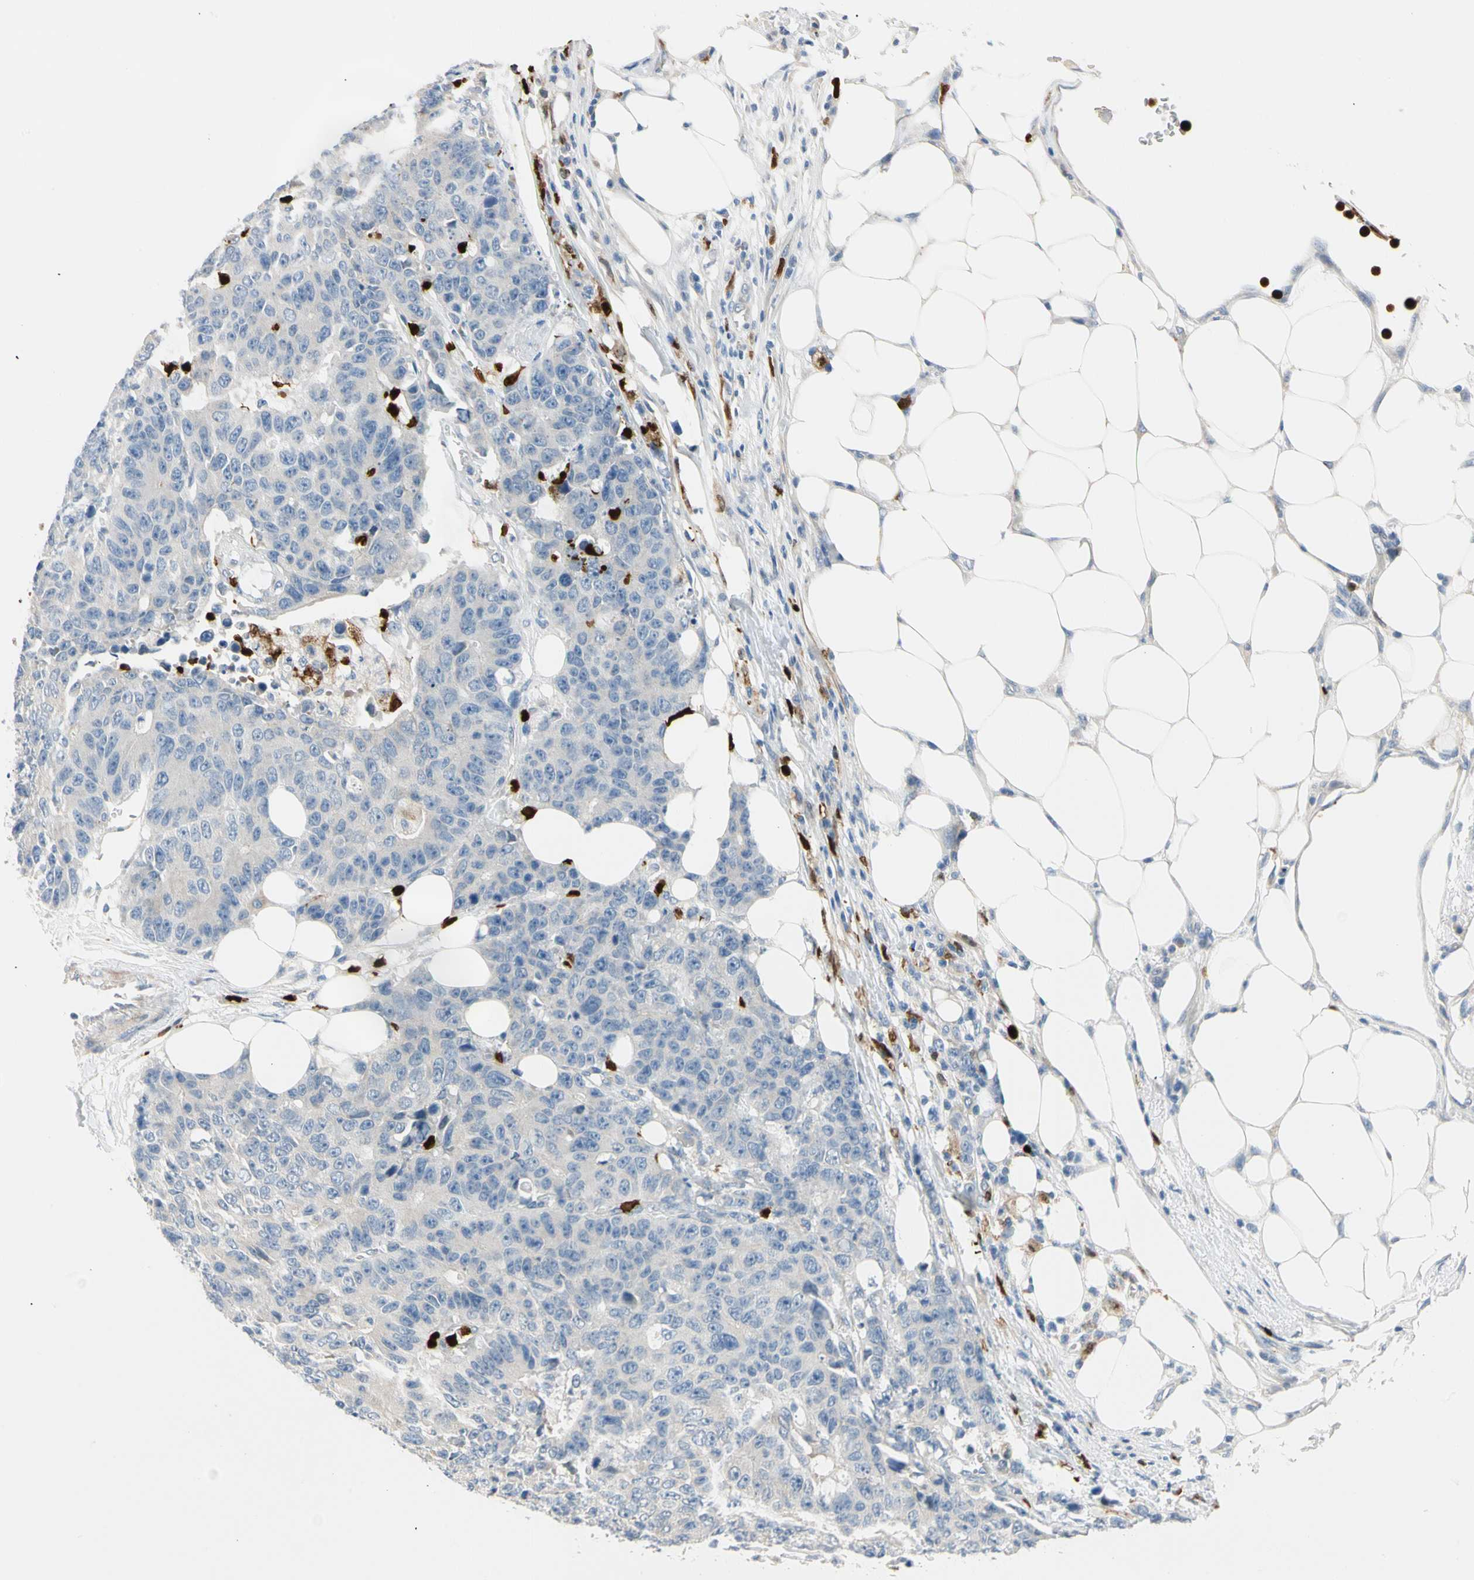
{"staining": {"intensity": "negative", "quantity": "none", "location": "none"}, "tissue": "colorectal cancer", "cell_type": "Tumor cells", "image_type": "cancer", "snomed": [{"axis": "morphology", "description": "Adenocarcinoma, NOS"}, {"axis": "topography", "description": "Colon"}], "caption": "Human colorectal cancer stained for a protein using immunohistochemistry (IHC) exhibits no expression in tumor cells.", "gene": "TRAF5", "patient": {"sex": "female", "age": 86}}